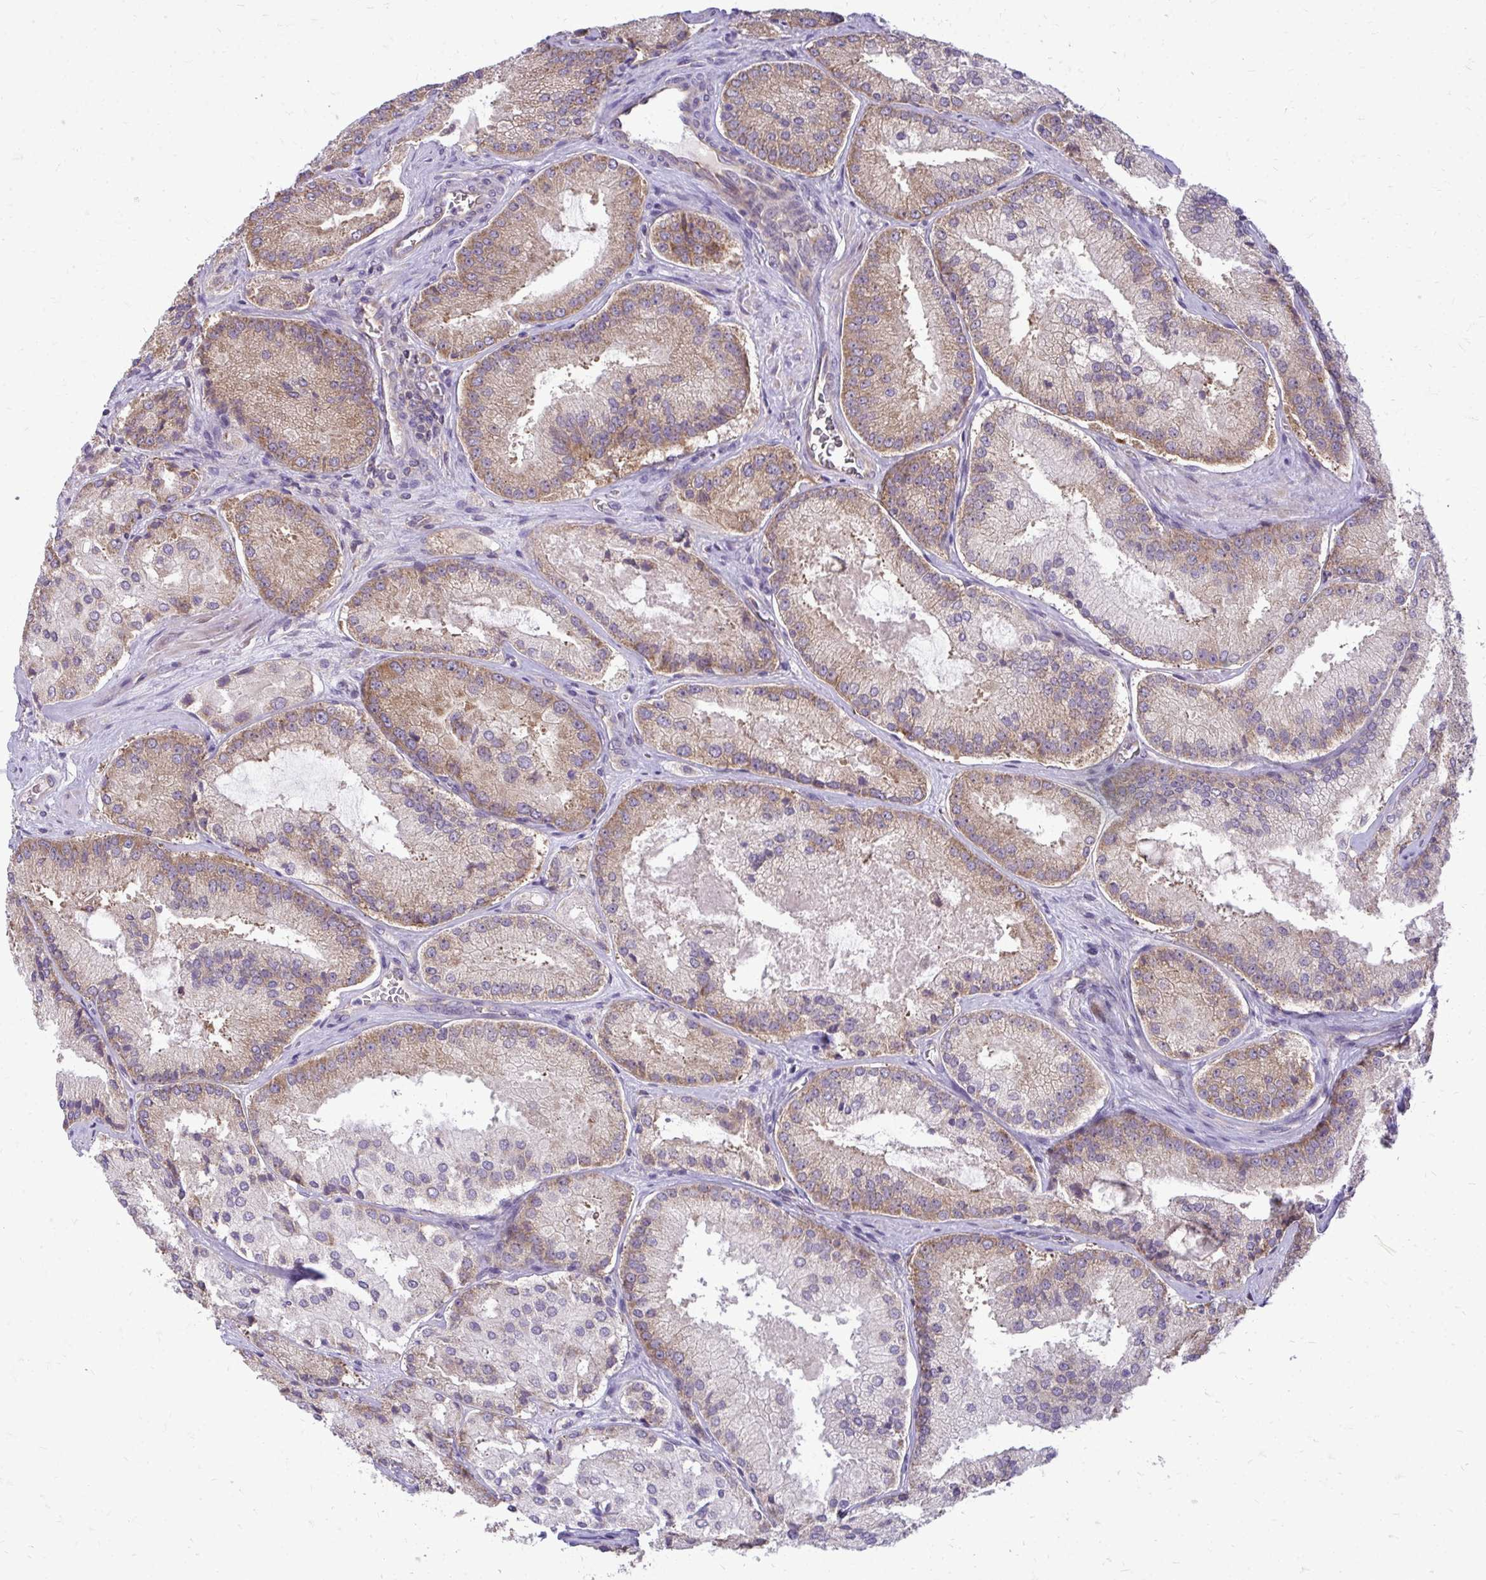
{"staining": {"intensity": "moderate", "quantity": "25%-75%", "location": "cytoplasmic/membranous"}, "tissue": "prostate cancer", "cell_type": "Tumor cells", "image_type": "cancer", "snomed": [{"axis": "morphology", "description": "Adenocarcinoma, High grade"}, {"axis": "topography", "description": "Prostate"}], "caption": "Prostate cancer was stained to show a protein in brown. There is medium levels of moderate cytoplasmic/membranous staining in about 25%-75% of tumor cells. (IHC, brightfield microscopy, high magnification).", "gene": "RPLP2", "patient": {"sex": "male", "age": 73}}